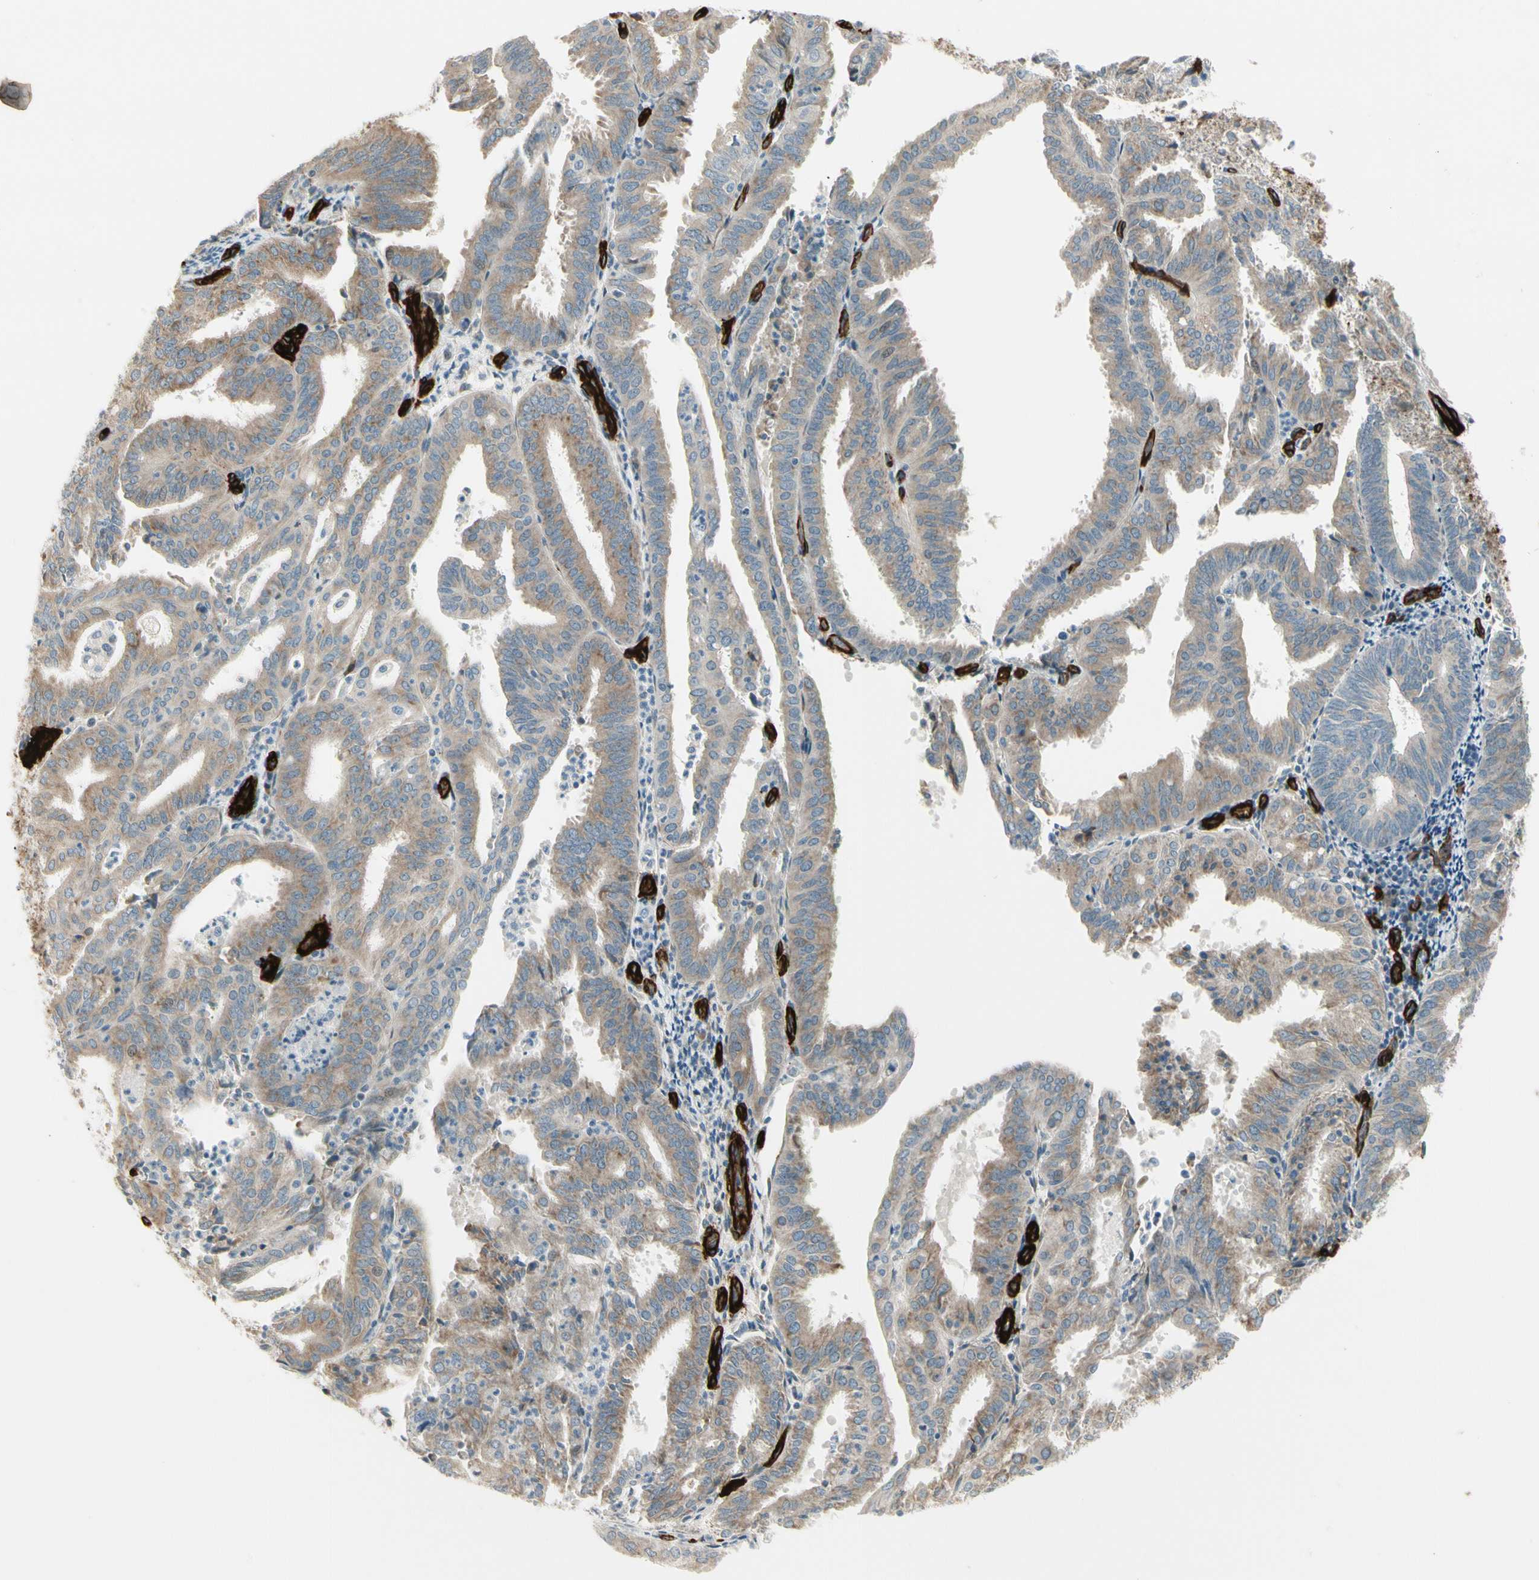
{"staining": {"intensity": "moderate", "quantity": ">75%", "location": "cytoplasmic/membranous"}, "tissue": "endometrial cancer", "cell_type": "Tumor cells", "image_type": "cancer", "snomed": [{"axis": "morphology", "description": "Adenocarcinoma, NOS"}, {"axis": "topography", "description": "Uterus"}], "caption": "Protein positivity by immunohistochemistry (IHC) displays moderate cytoplasmic/membranous staining in approximately >75% of tumor cells in endometrial cancer (adenocarcinoma). (Brightfield microscopy of DAB IHC at high magnification).", "gene": "MCAM", "patient": {"sex": "female", "age": 60}}